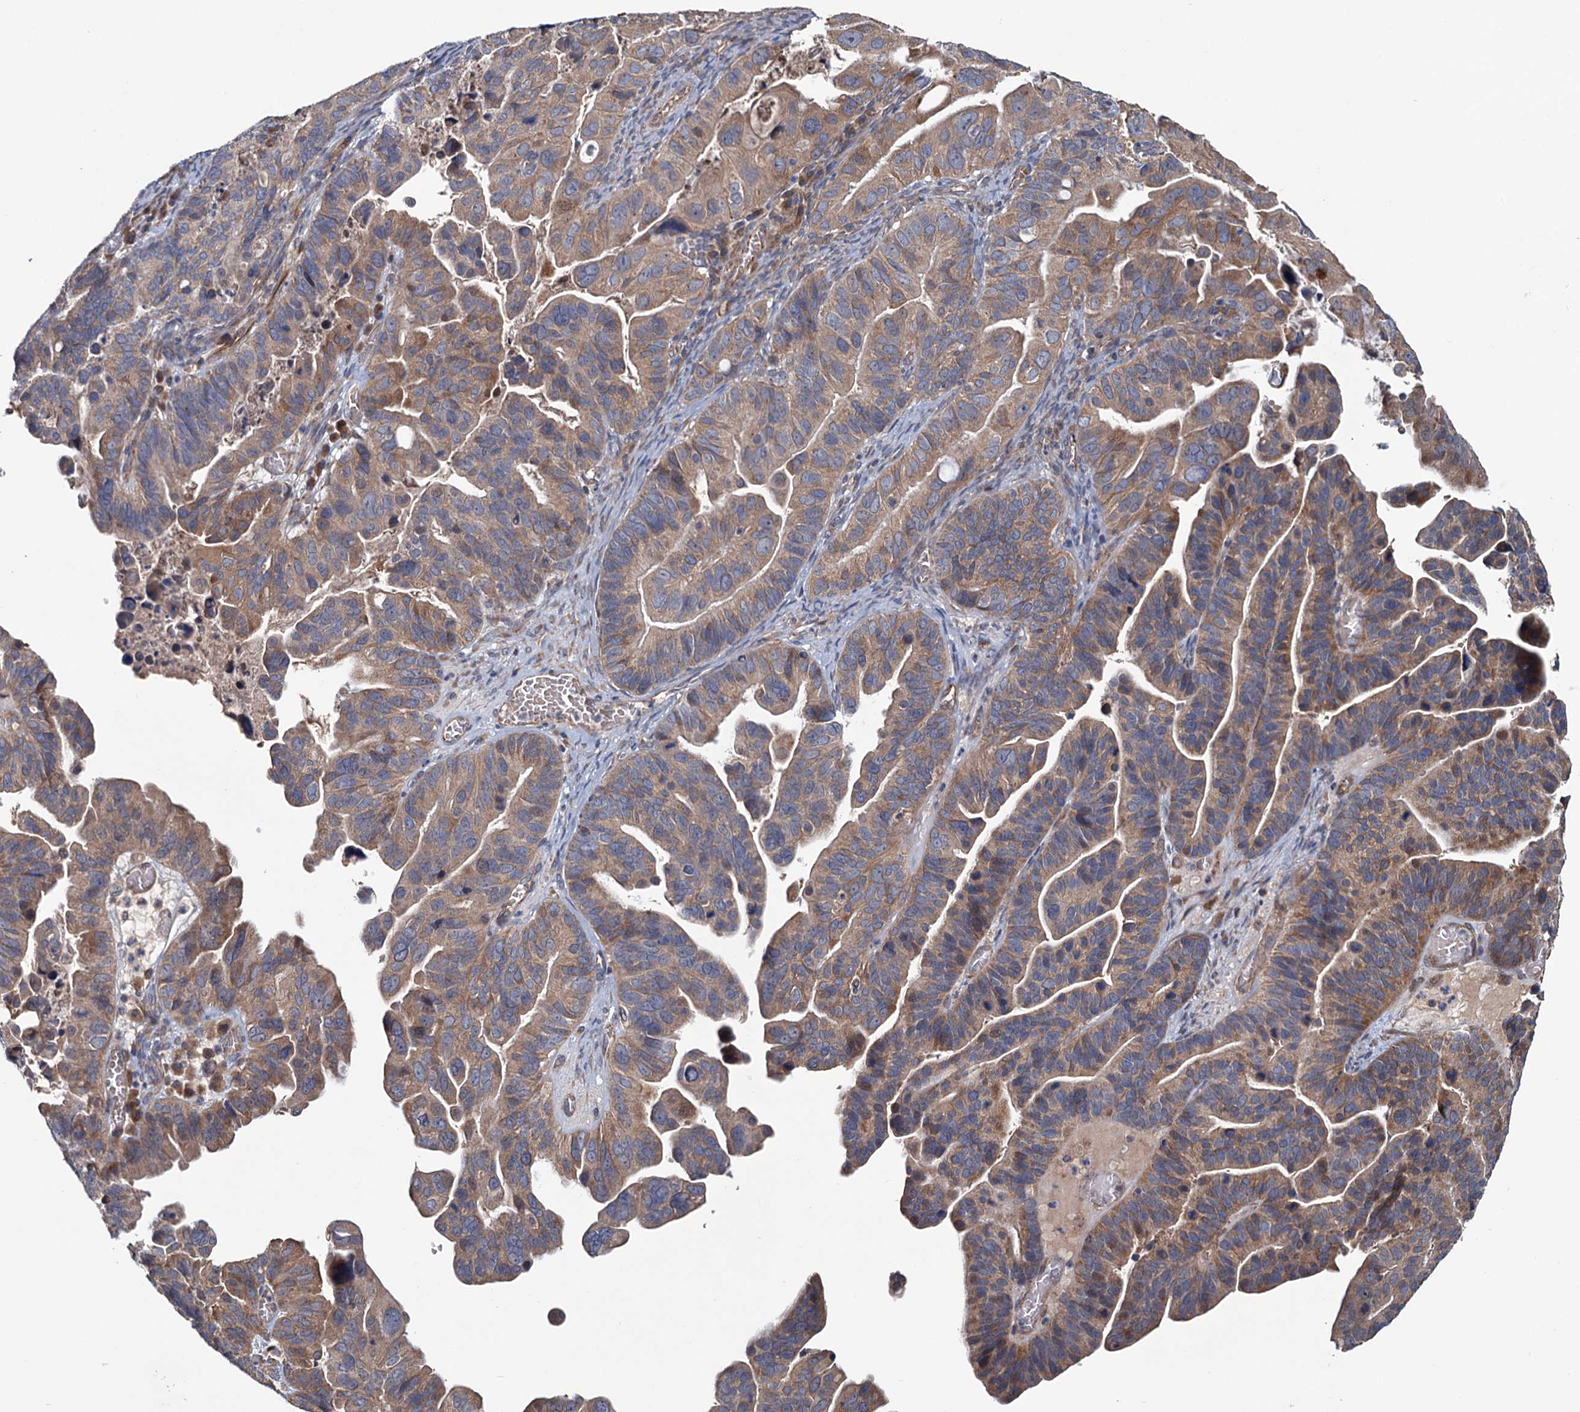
{"staining": {"intensity": "moderate", "quantity": ">75%", "location": "cytoplasmic/membranous"}, "tissue": "ovarian cancer", "cell_type": "Tumor cells", "image_type": "cancer", "snomed": [{"axis": "morphology", "description": "Cystadenocarcinoma, serous, NOS"}, {"axis": "topography", "description": "Ovary"}], "caption": "Serous cystadenocarcinoma (ovarian) tissue displays moderate cytoplasmic/membranous expression in approximately >75% of tumor cells, visualized by immunohistochemistry. Using DAB (3,3'-diaminobenzidine) (brown) and hematoxylin (blue) stains, captured at high magnification using brightfield microscopy.", "gene": "MTRR", "patient": {"sex": "female", "age": 56}}